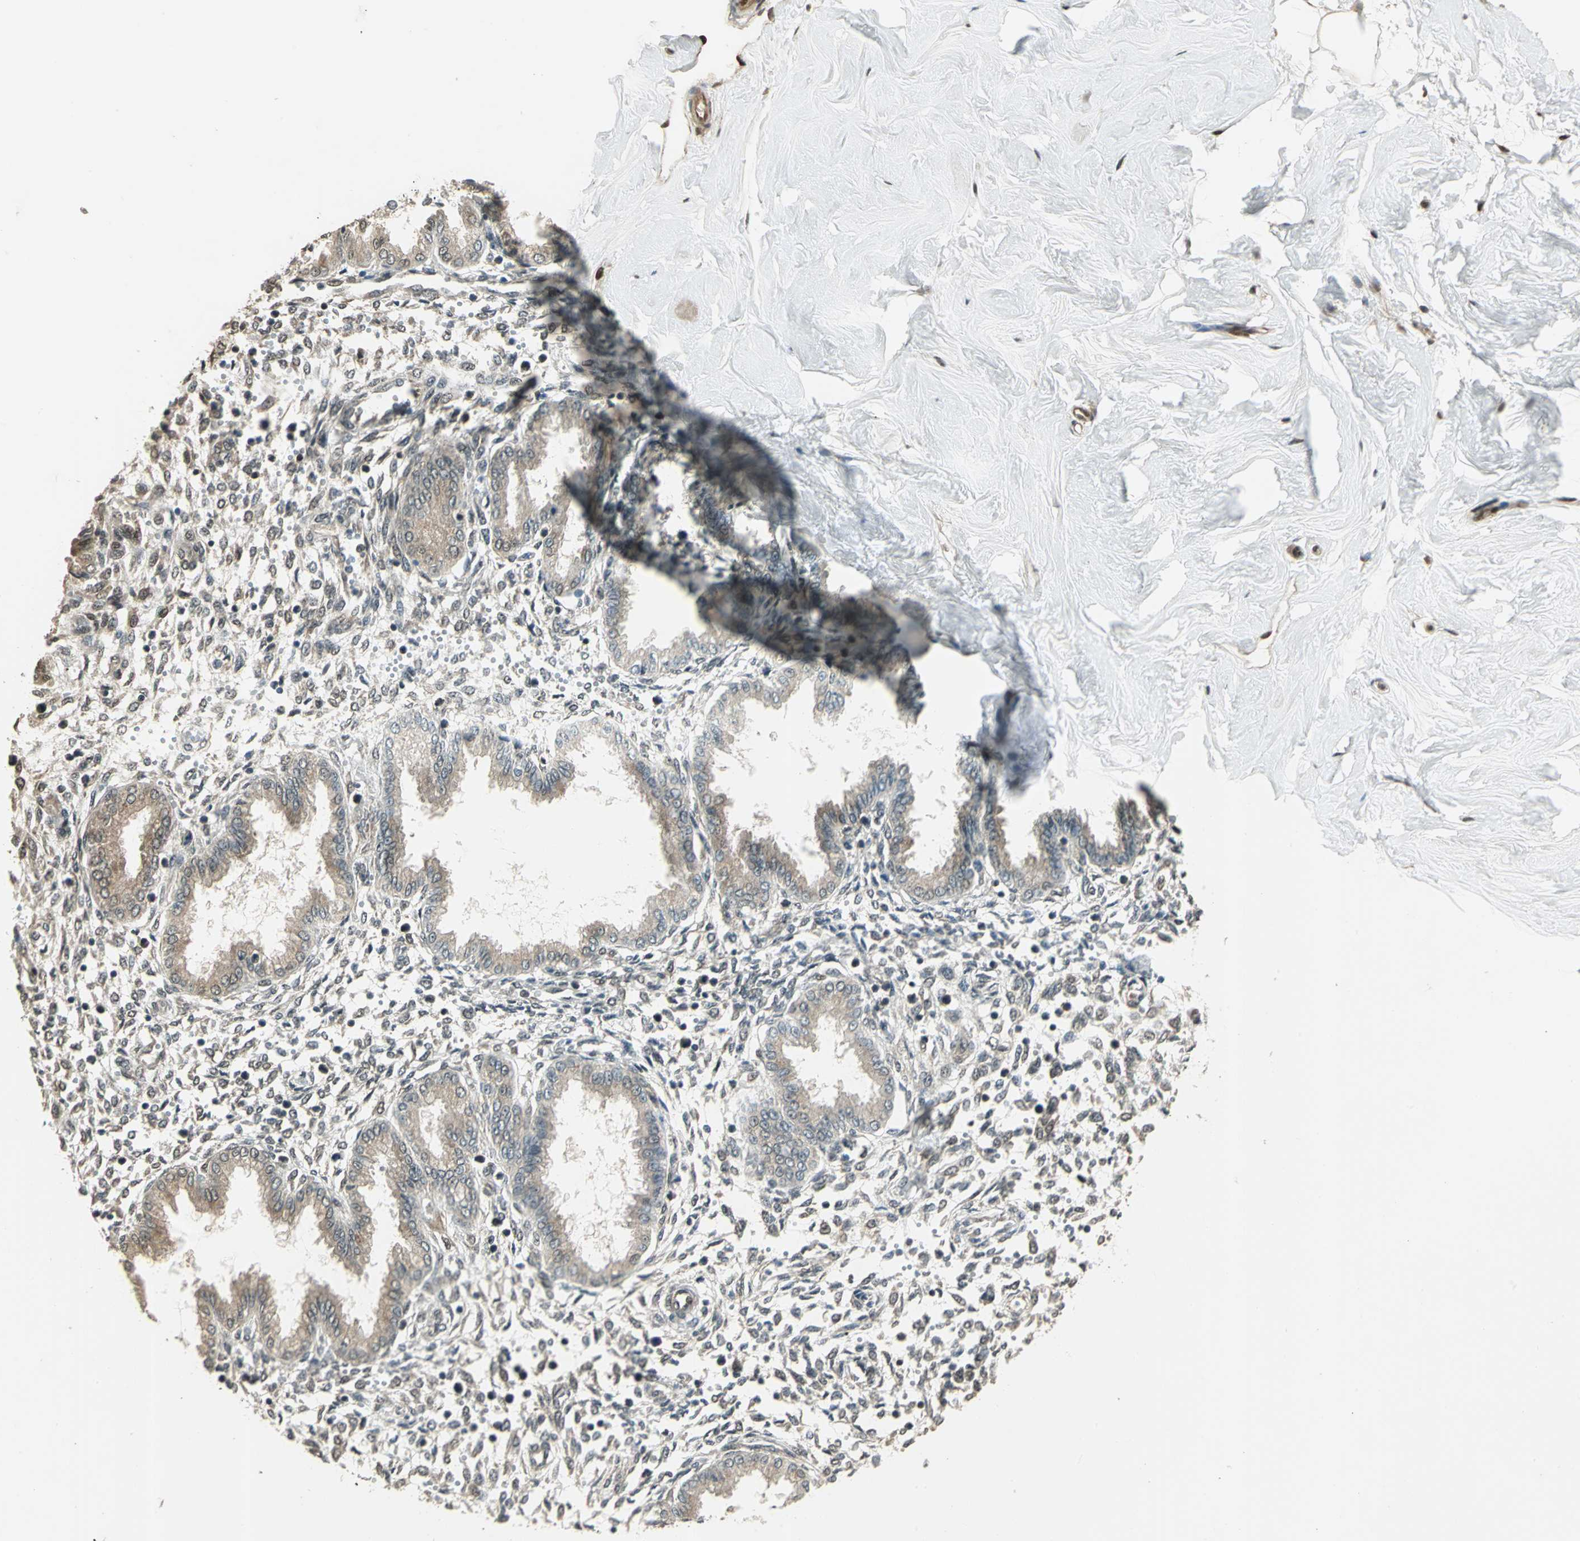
{"staining": {"intensity": "weak", "quantity": ">75%", "location": "cytoplasmic/membranous,nuclear"}, "tissue": "endometrium", "cell_type": "Cells in endometrial stroma", "image_type": "normal", "snomed": [{"axis": "morphology", "description": "Normal tissue, NOS"}, {"axis": "topography", "description": "Endometrium"}], "caption": "Normal endometrium reveals weak cytoplasmic/membranous,nuclear staining in about >75% of cells in endometrial stroma The protein is shown in brown color, while the nuclei are stained blue..", "gene": "PSMC3", "patient": {"sex": "female", "age": 33}}